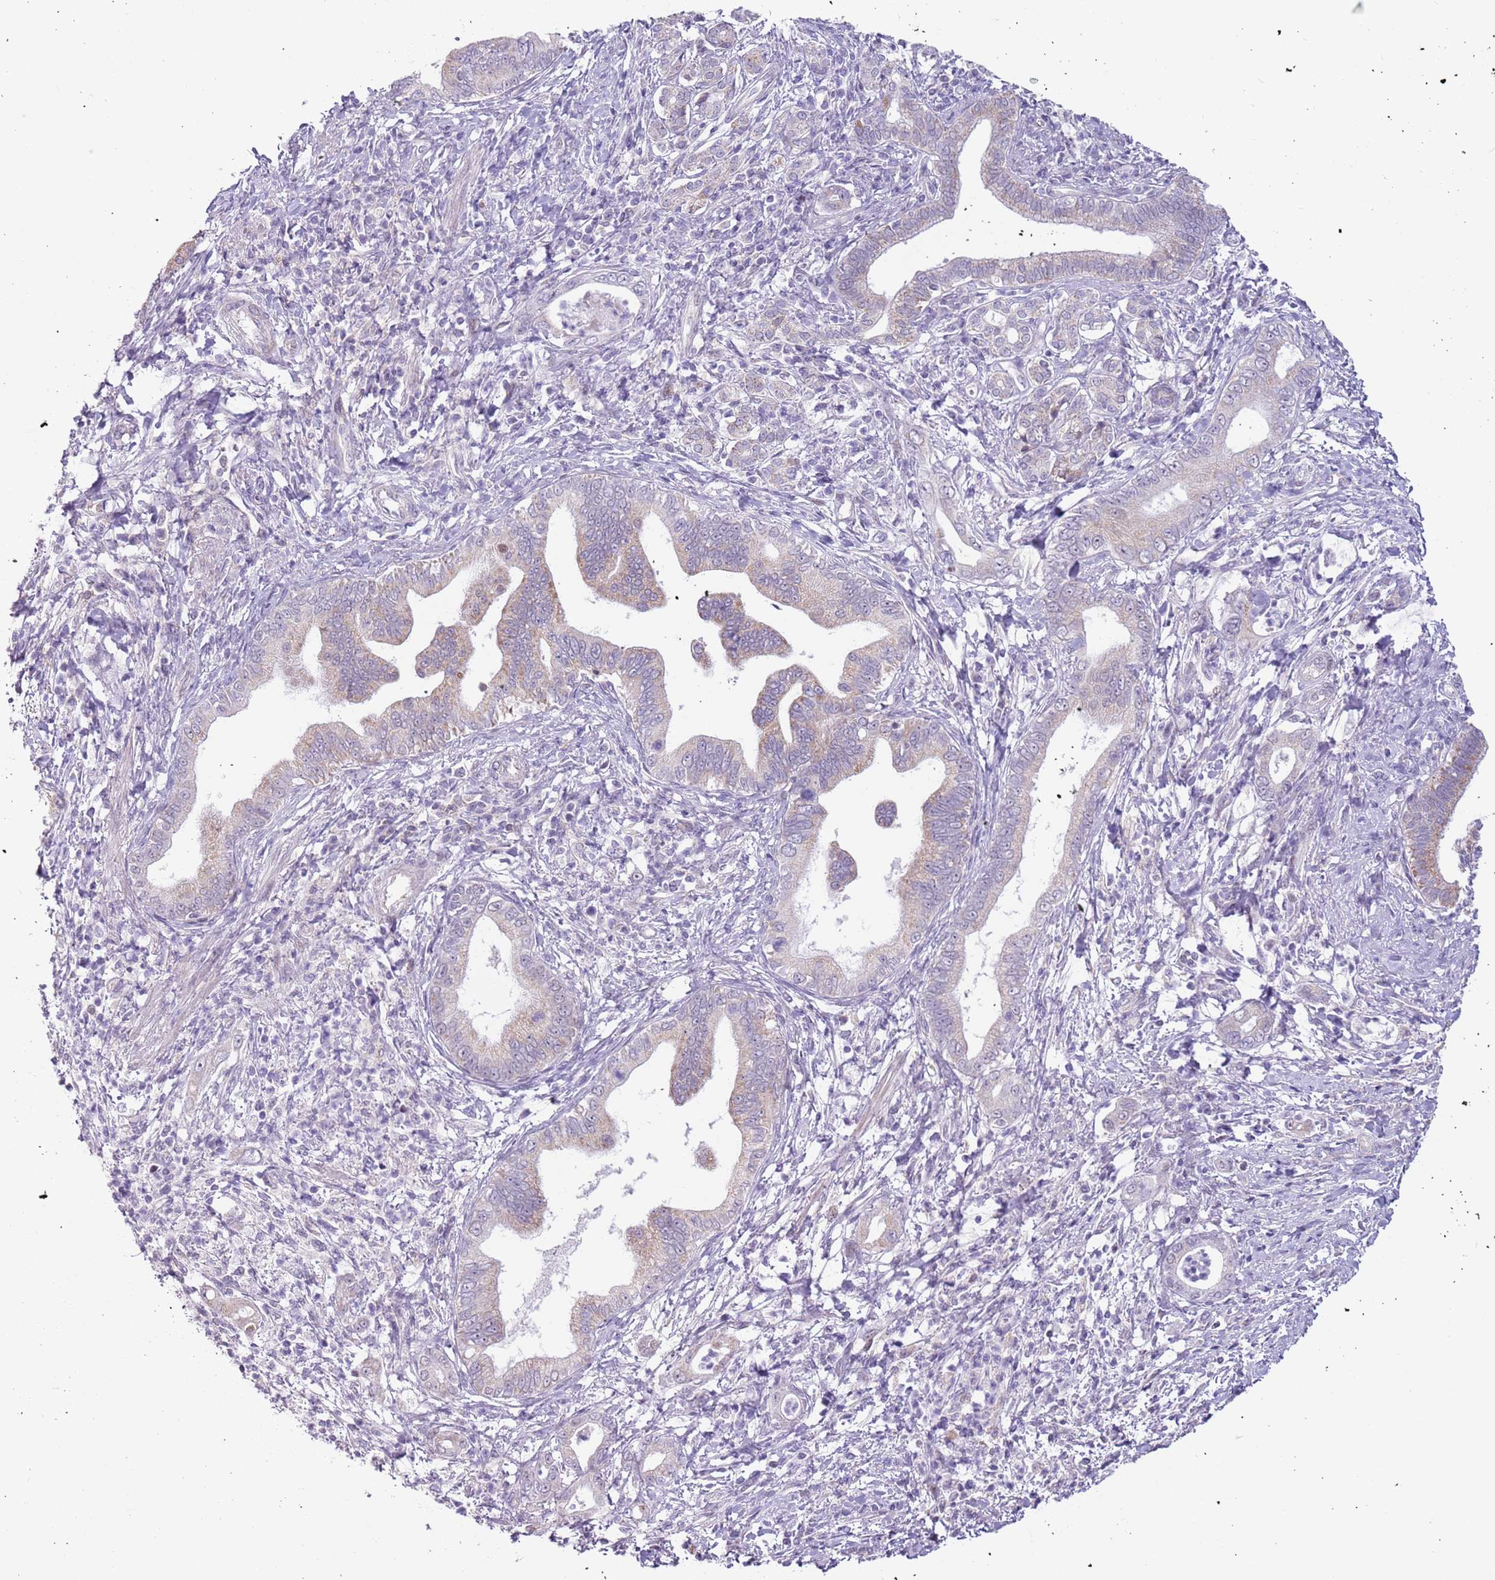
{"staining": {"intensity": "negative", "quantity": "none", "location": "none"}, "tissue": "pancreatic cancer", "cell_type": "Tumor cells", "image_type": "cancer", "snomed": [{"axis": "morphology", "description": "Normal tissue, NOS"}, {"axis": "morphology", "description": "Adenocarcinoma, NOS"}, {"axis": "topography", "description": "Pancreas"}], "caption": "Tumor cells are negative for brown protein staining in pancreatic adenocarcinoma. (DAB (3,3'-diaminobenzidine) immunohistochemistry, high magnification).", "gene": "MLLT11", "patient": {"sex": "female", "age": 55}}